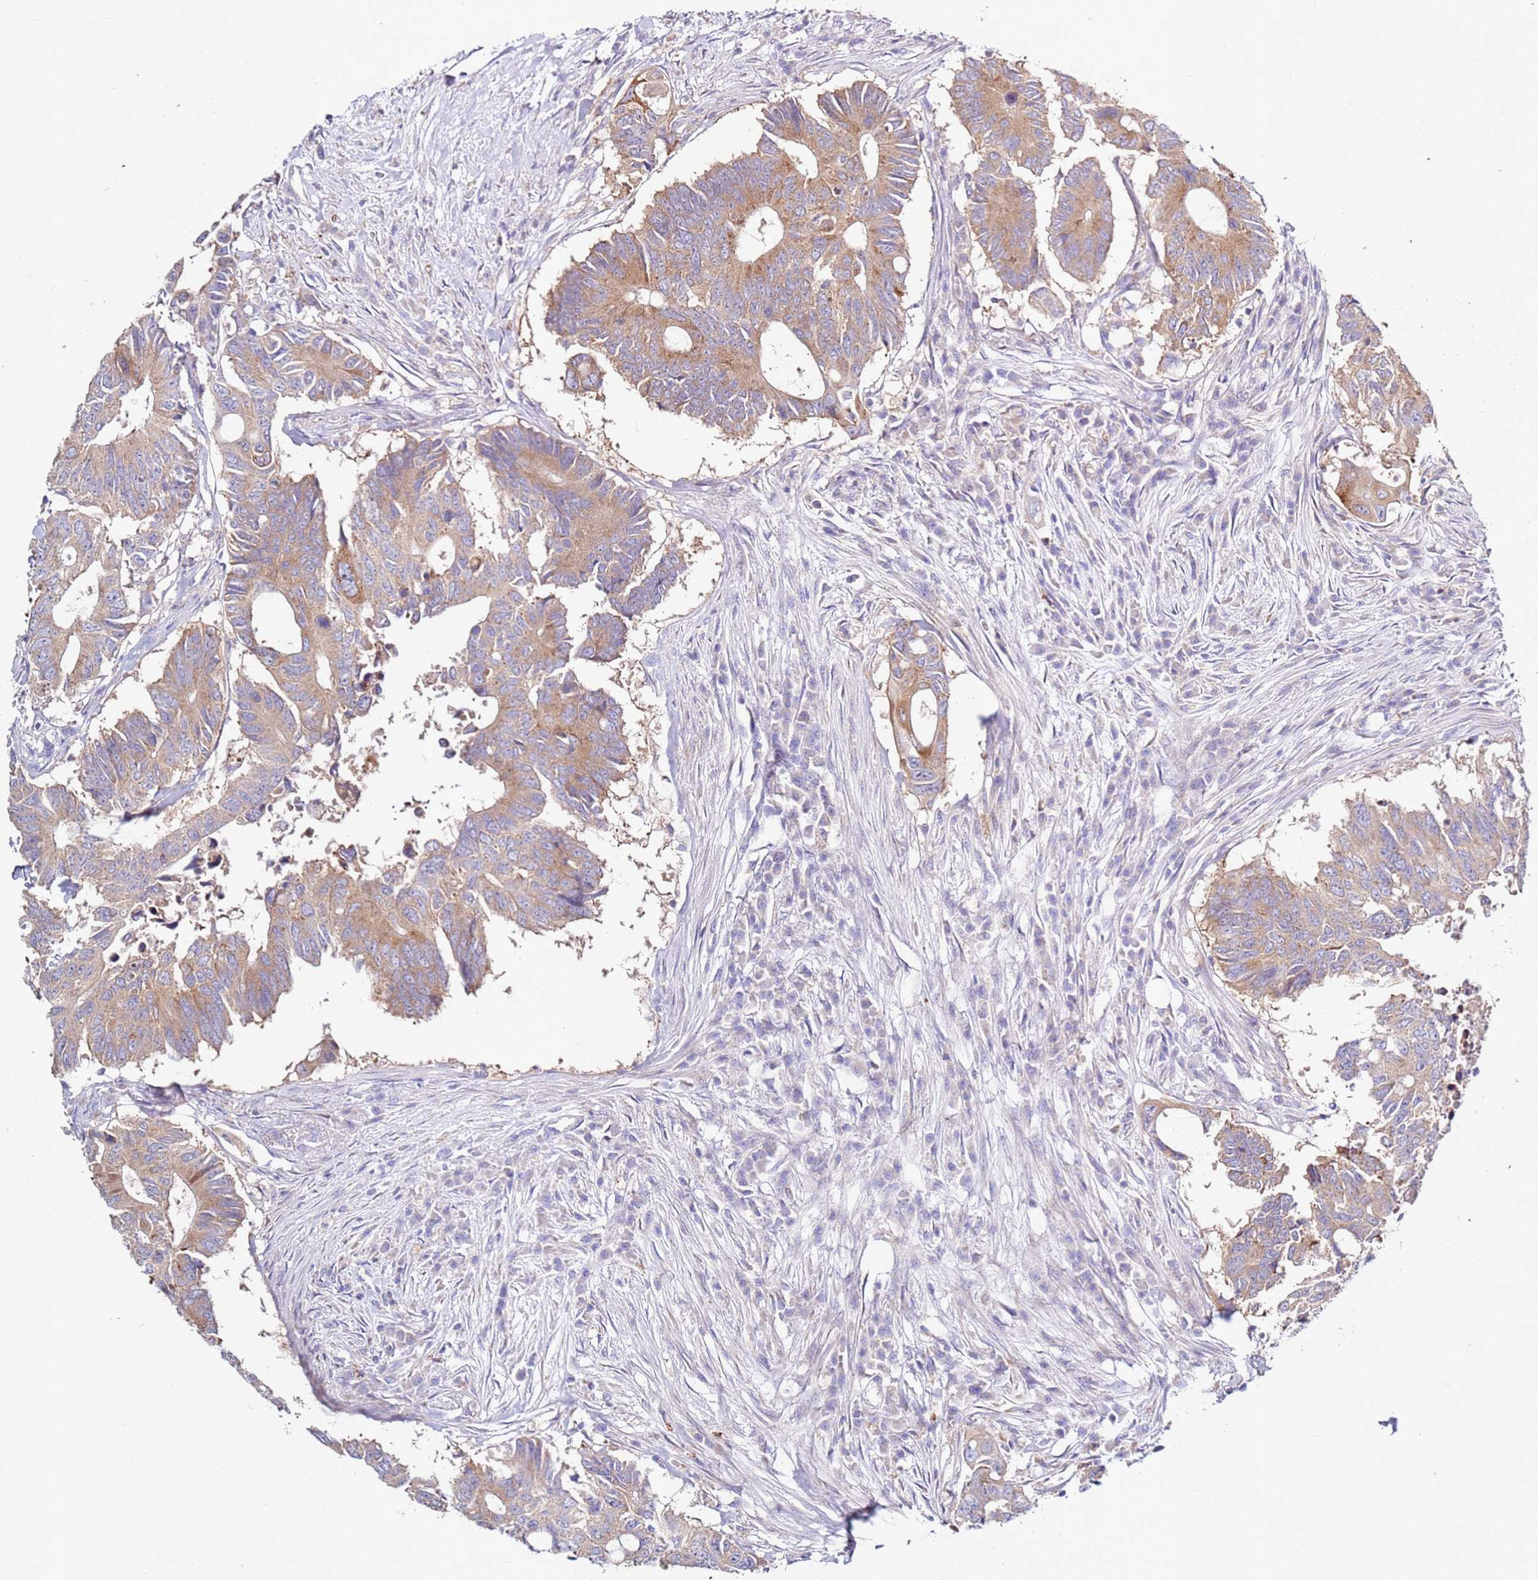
{"staining": {"intensity": "moderate", "quantity": ">75%", "location": "cytoplasmic/membranous"}, "tissue": "colorectal cancer", "cell_type": "Tumor cells", "image_type": "cancer", "snomed": [{"axis": "morphology", "description": "Adenocarcinoma, NOS"}, {"axis": "topography", "description": "Colon"}], "caption": "A high-resolution photomicrograph shows immunohistochemistry (IHC) staining of colorectal adenocarcinoma, which exhibits moderate cytoplasmic/membranous expression in about >75% of tumor cells.", "gene": "CNOT9", "patient": {"sex": "male", "age": 71}}